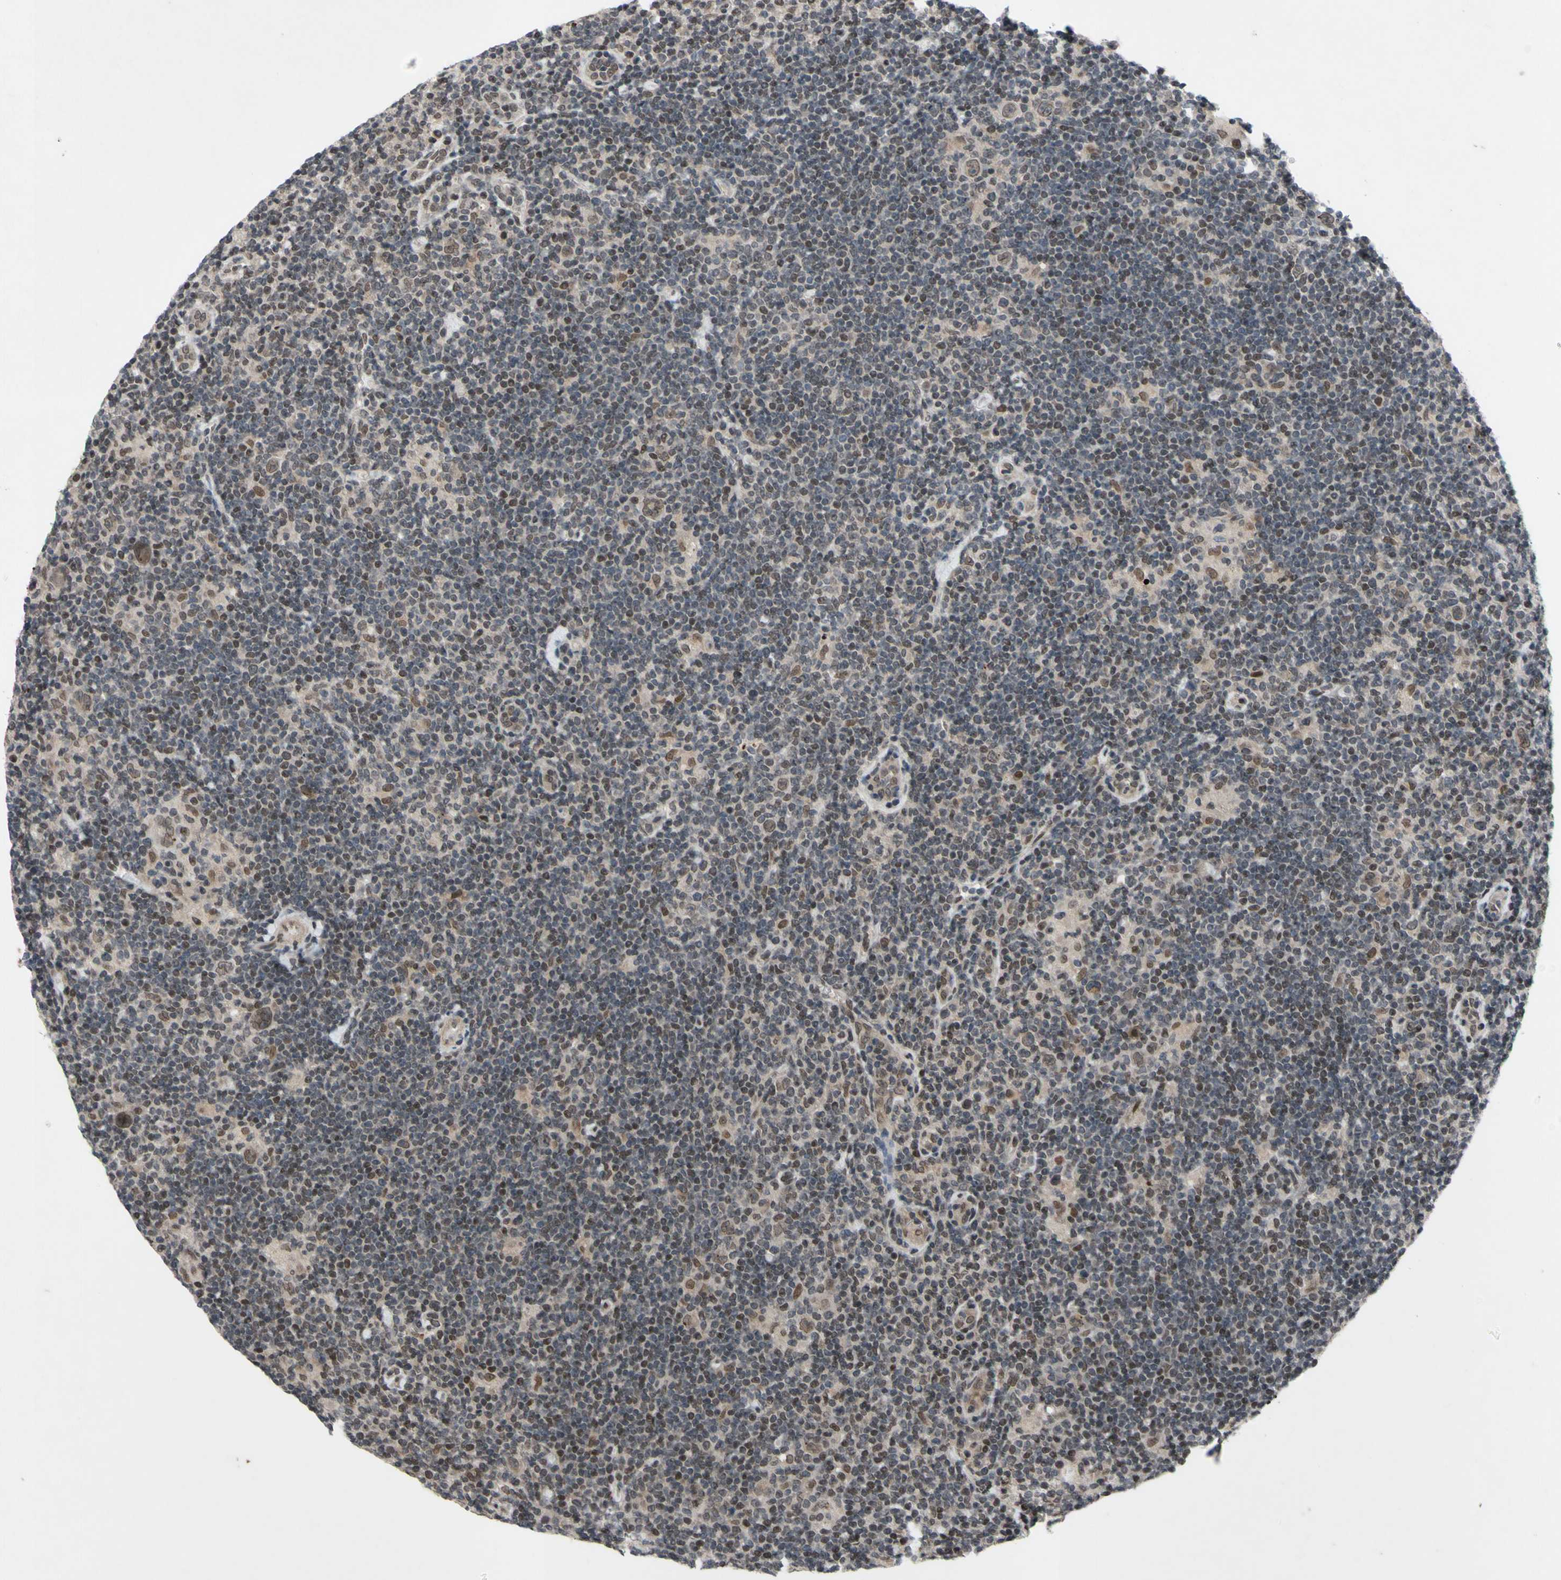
{"staining": {"intensity": "moderate", "quantity": ">75%", "location": "nuclear"}, "tissue": "lymphoma", "cell_type": "Tumor cells", "image_type": "cancer", "snomed": [{"axis": "morphology", "description": "Hodgkin's disease, NOS"}, {"axis": "topography", "description": "Lymph node"}], "caption": "A brown stain highlights moderate nuclear staining of a protein in human Hodgkin's disease tumor cells.", "gene": "XPO1", "patient": {"sex": "female", "age": 57}}